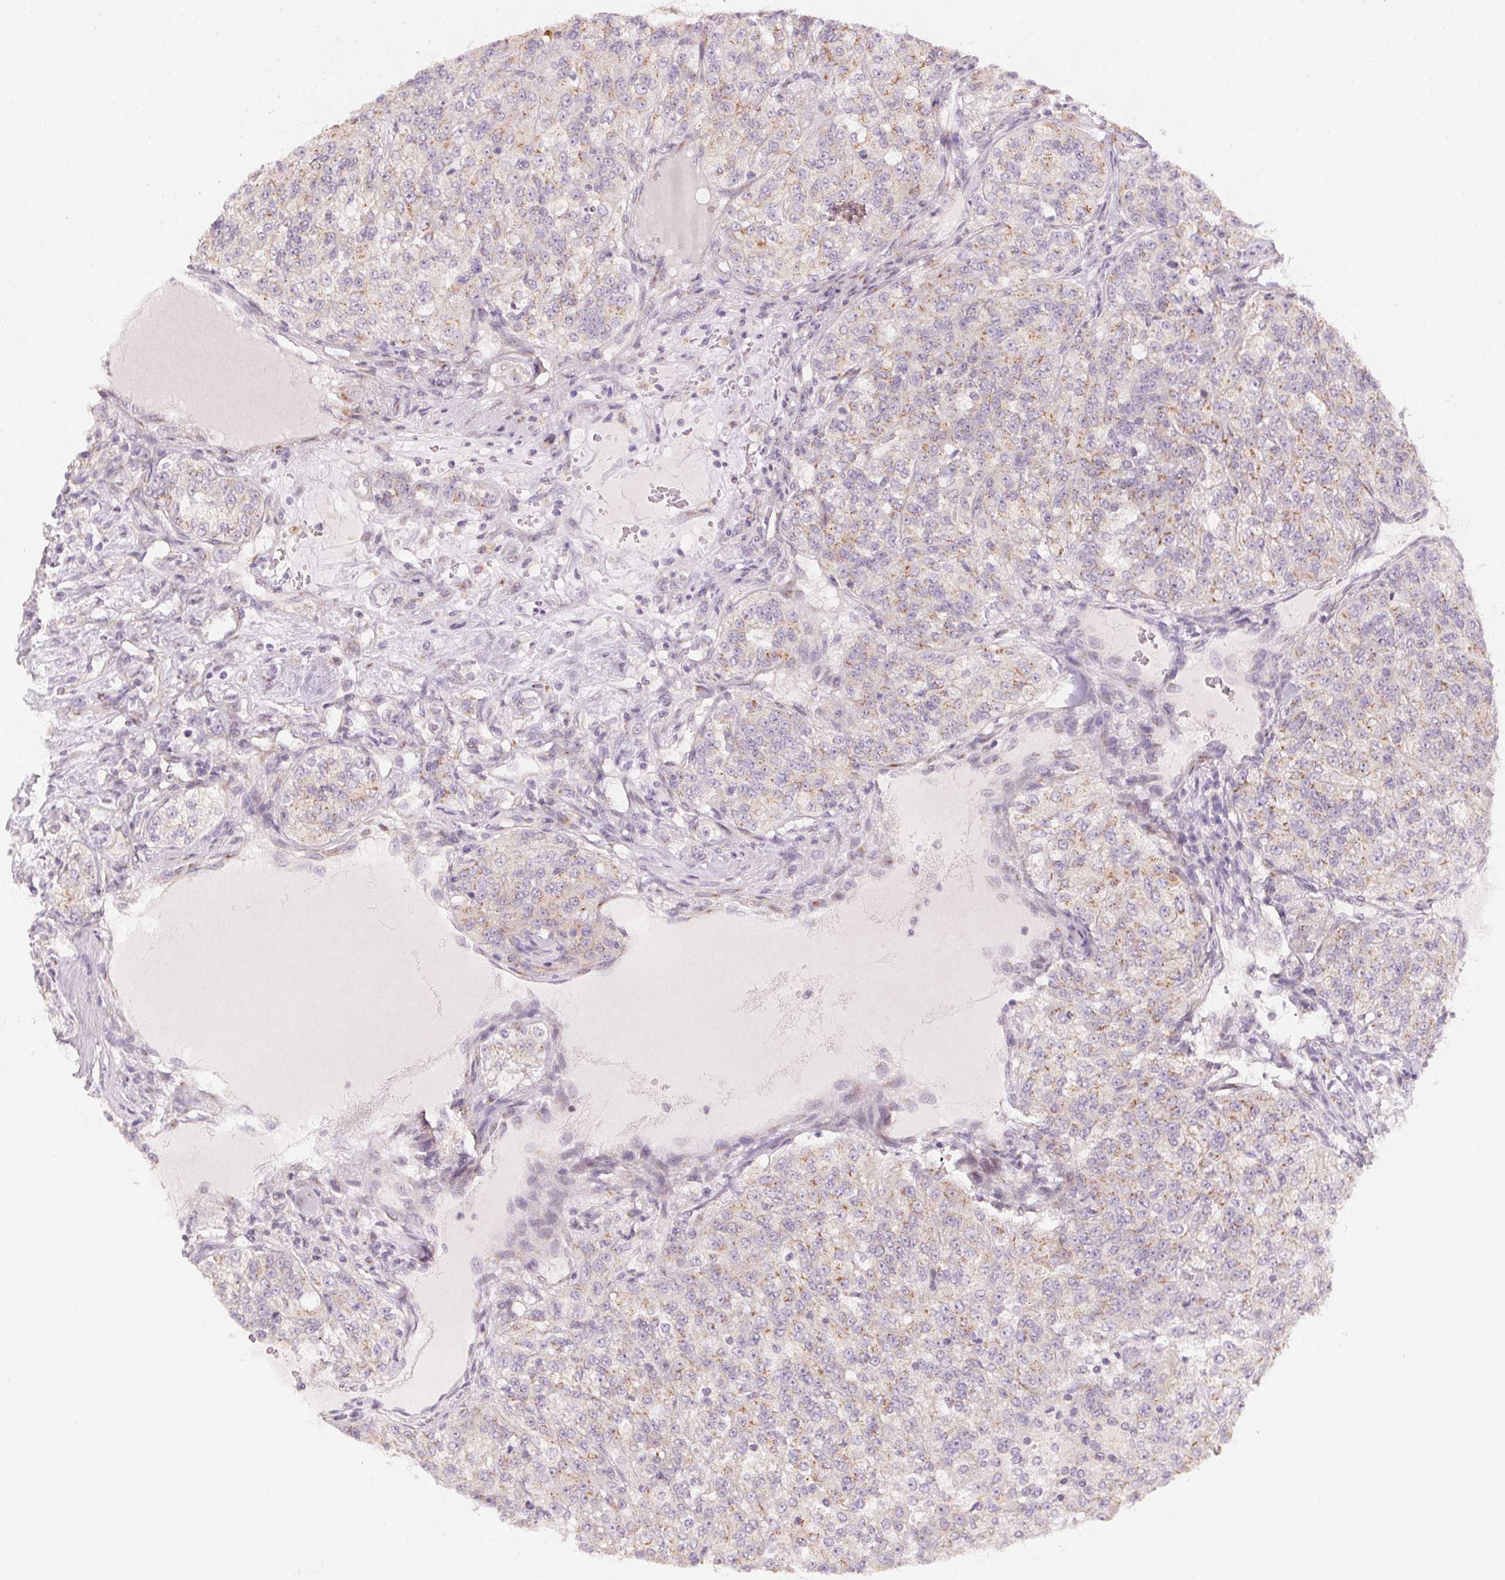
{"staining": {"intensity": "weak", "quantity": "25%-75%", "location": "cytoplasmic/membranous"}, "tissue": "renal cancer", "cell_type": "Tumor cells", "image_type": "cancer", "snomed": [{"axis": "morphology", "description": "Adenocarcinoma, NOS"}, {"axis": "topography", "description": "Kidney"}], "caption": "Protein staining shows weak cytoplasmic/membranous staining in about 25%-75% of tumor cells in renal cancer.", "gene": "DRAM2", "patient": {"sex": "female", "age": 63}}